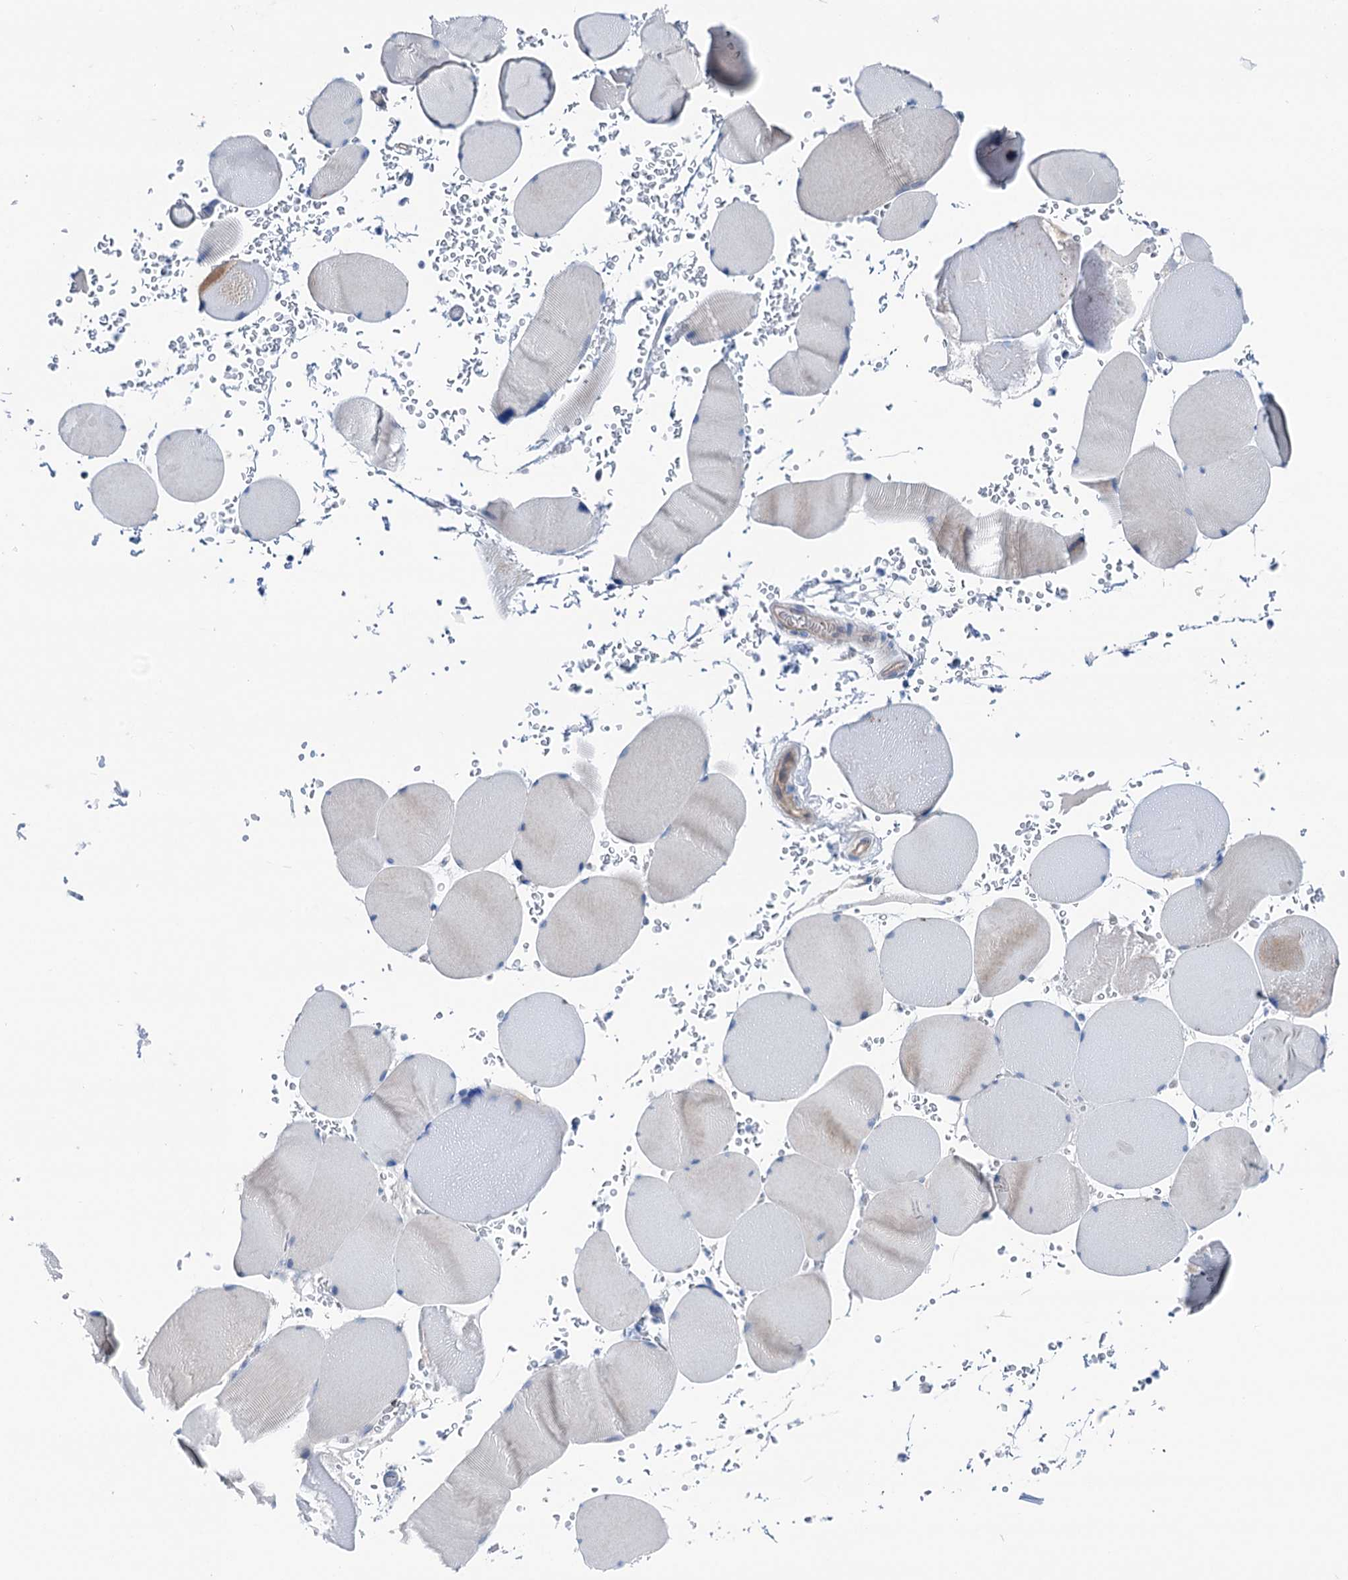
{"staining": {"intensity": "negative", "quantity": "none", "location": "none"}, "tissue": "skeletal muscle", "cell_type": "Myocytes", "image_type": "normal", "snomed": [{"axis": "morphology", "description": "Normal tissue, NOS"}, {"axis": "topography", "description": "Skeletal muscle"}, {"axis": "topography", "description": "Head-Neck"}], "caption": "IHC micrograph of unremarkable human skeletal muscle stained for a protein (brown), which exhibits no expression in myocytes. Brightfield microscopy of IHC stained with DAB (brown) and hematoxylin (blue), captured at high magnification.", "gene": "SHROOM1", "patient": {"sex": "male", "age": 66}}